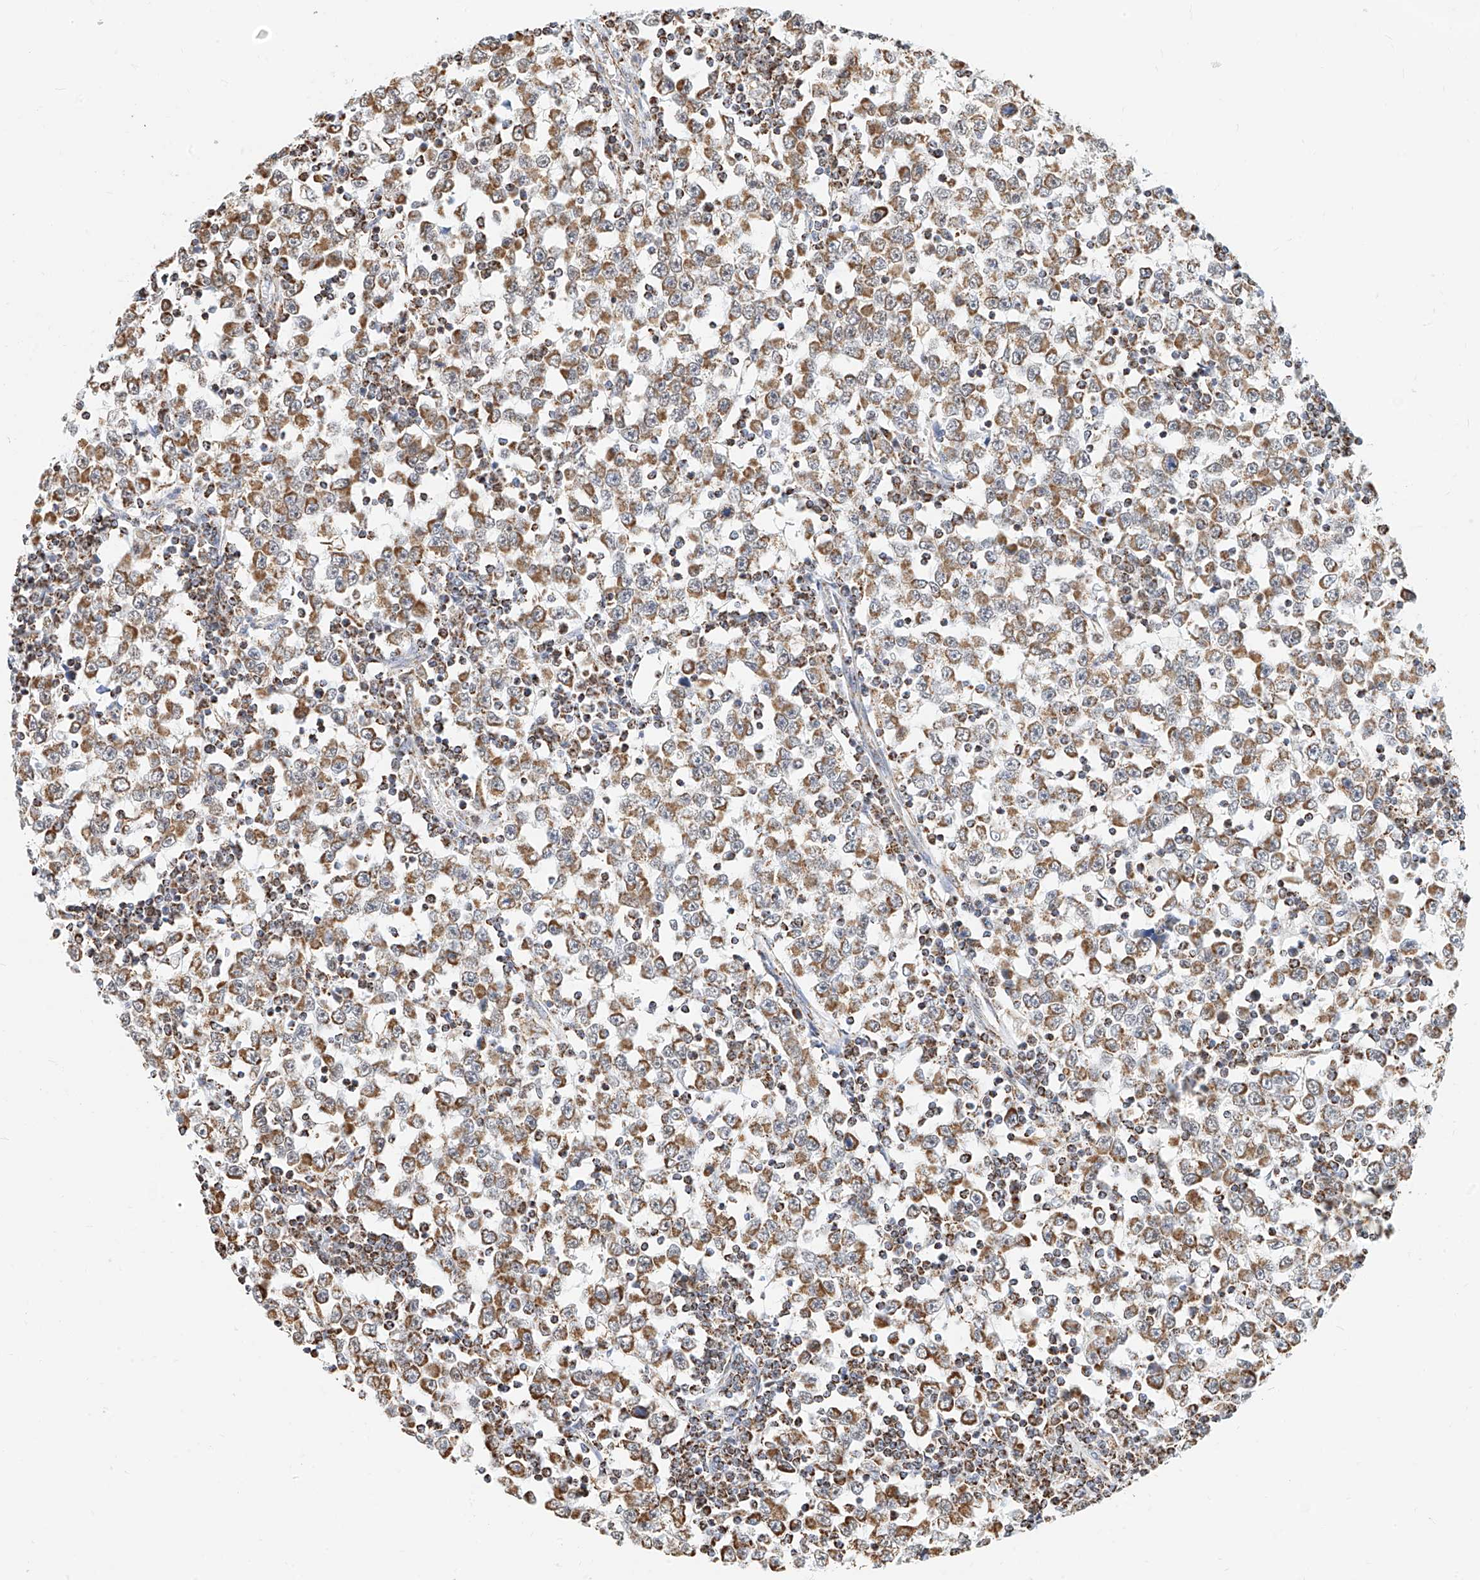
{"staining": {"intensity": "moderate", "quantity": ">75%", "location": "cytoplasmic/membranous"}, "tissue": "testis cancer", "cell_type": "Tumor cells", "image_type": "cancer", "snomed": [{"axis": "morphology", "description": "Seminoma, NOS"}, {"axis": "topography", "description": "Testis"}], "caption": "A brown stain labels moderate cytoplasmic/membranous expression of a protein in human seminoma (testis) tumor cells. Using DAB (3,3'-diaminobenzidine) (brown) and hematoxylin (blue) stains, captured at high magnification using brightfield microscopy.", "gene": "NALCN", "patient": {"sex": "male", "age": 65}}